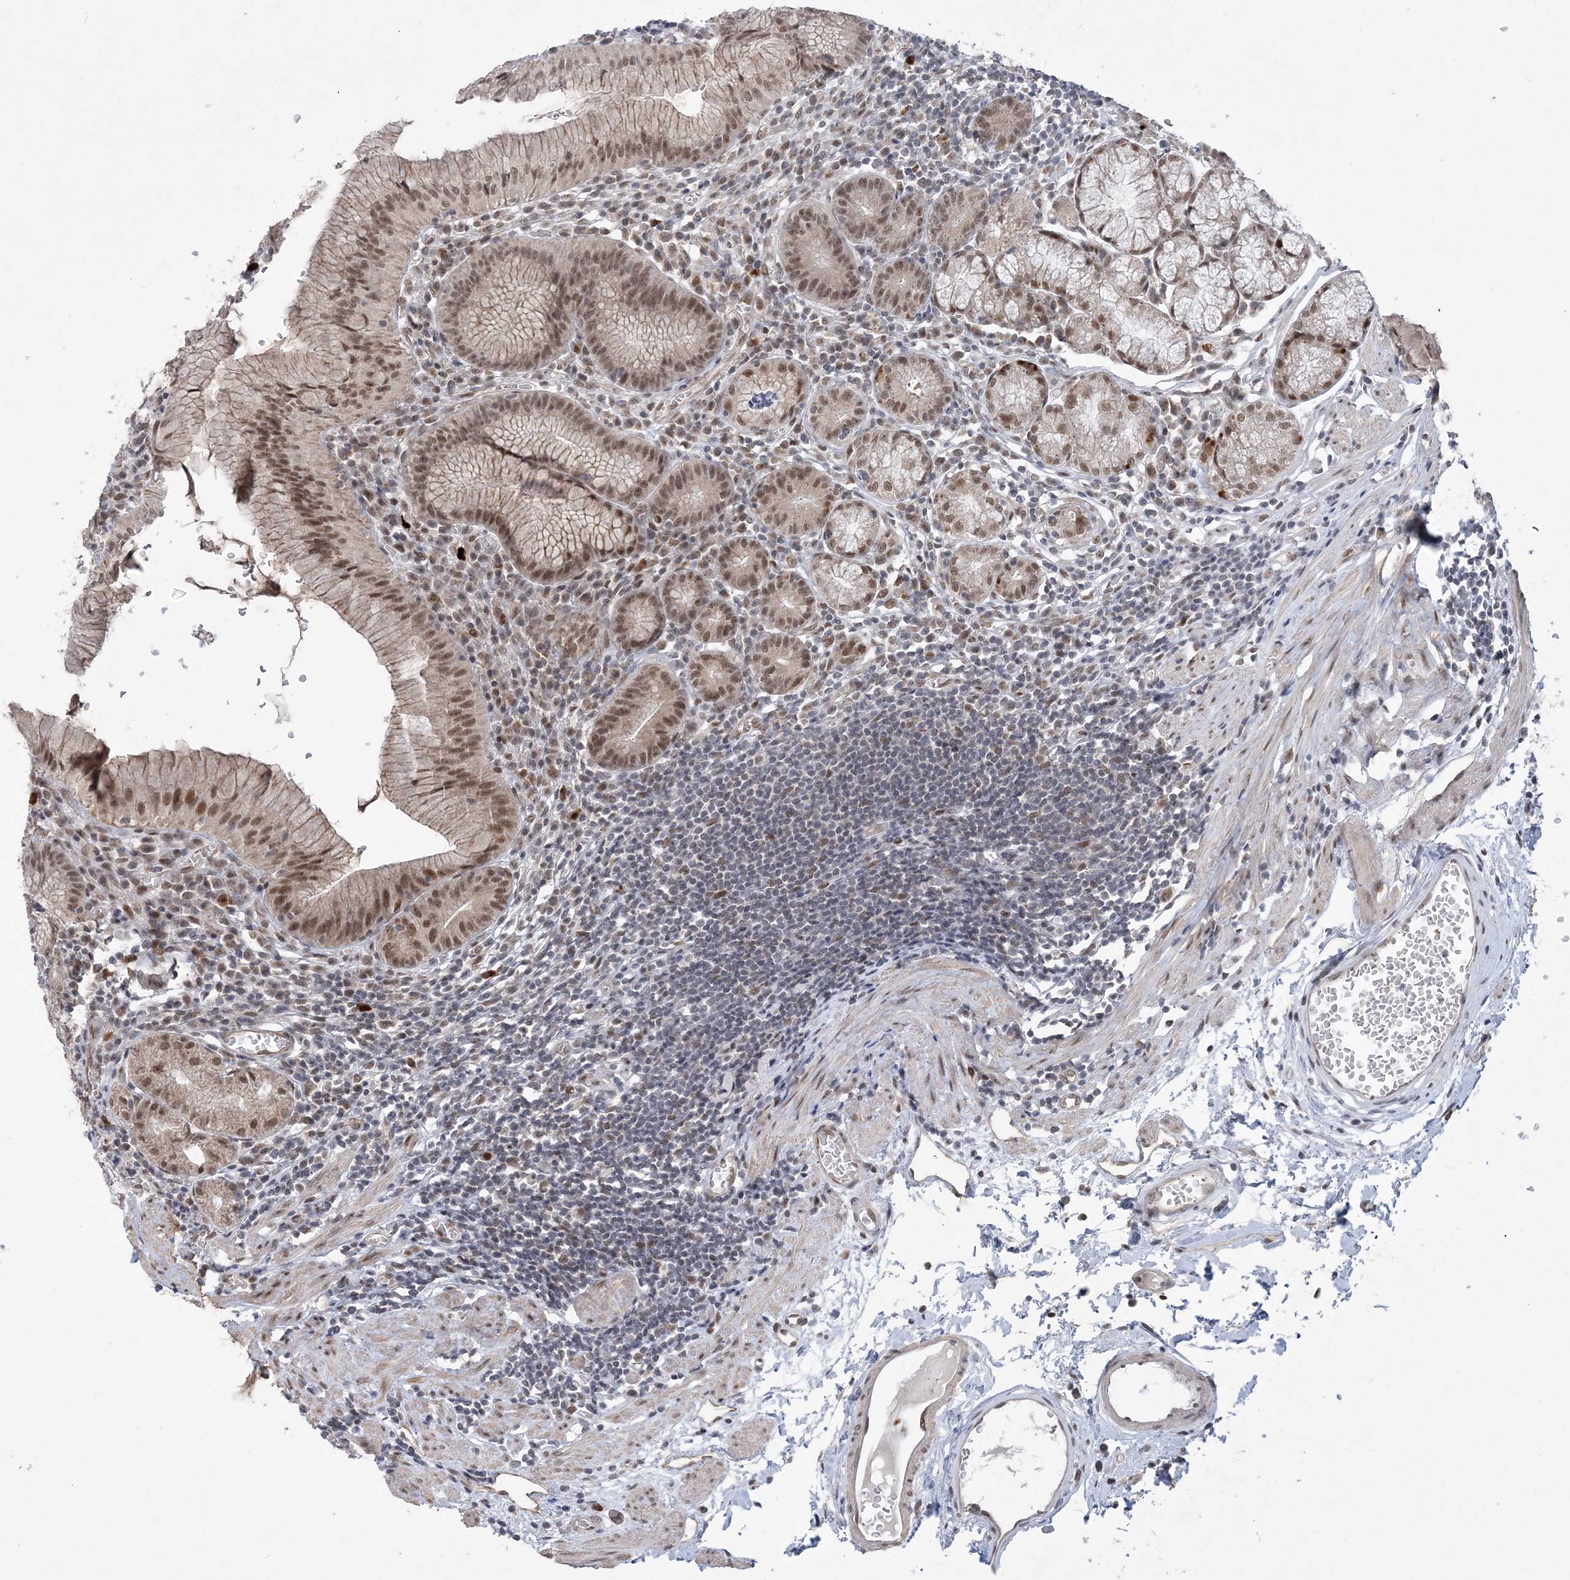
{"staining": {"intensity": "moderate", "quantity": "25%-75%", "location": "nuclear"}, "tissue": "stomach", "cell_type": "Glandular cells", "image_type": "normal", "snomed": [{"axis": "morphology", "description": "Normal tissue, NOS"}, {"axis": "topography", "description": "Stomach"}], "caption": "Normal stomach was stained to show a protein in brown. There is medium levels of moderate nuclear staining in approximately 25%-75% of glandular cells.", "gene": "WAC", "patient": {"sex": "male", "age": 55}}